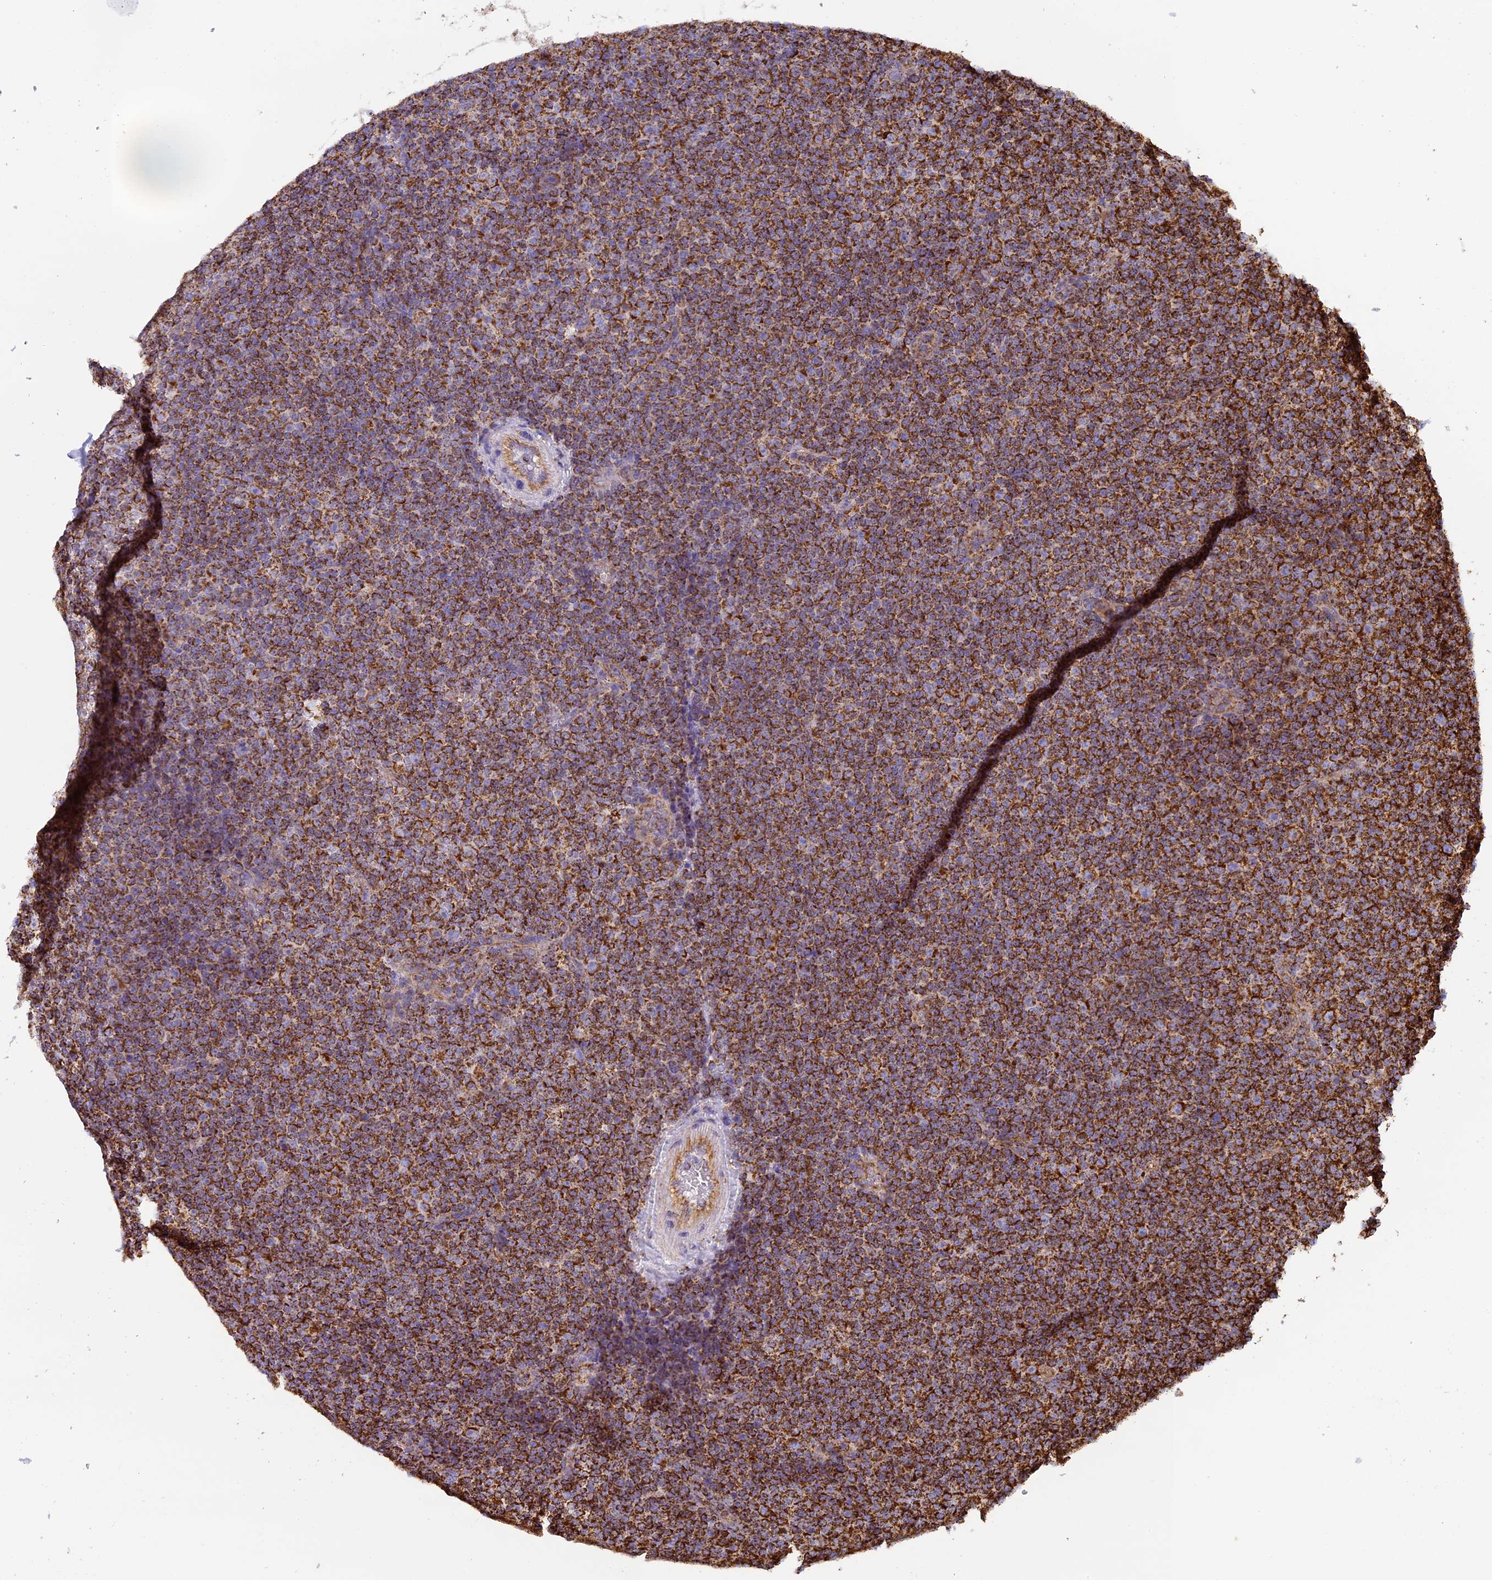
{"staining": {"intensity": "strong", "quantity": ">75%", "location": "cytoplasmic/membranous"}, "tissue": "lymphoma", "cell_type": "Tumor cells", "image_type": "cancer", "snomed": [{"axis": "morphology", "description": "Malignant lymphoma, non-Hodgkin's type, Low grade"}, {"axis": "topography", "description": "Lymph node"}], "caption": "Human lymphoma stained with a brown dye shows strong cytoplasmic/membranous positive expression in approximately >75% of tumor cells.", "gene": "STK17A", "patient": {"sex": "female", "age": 67}}